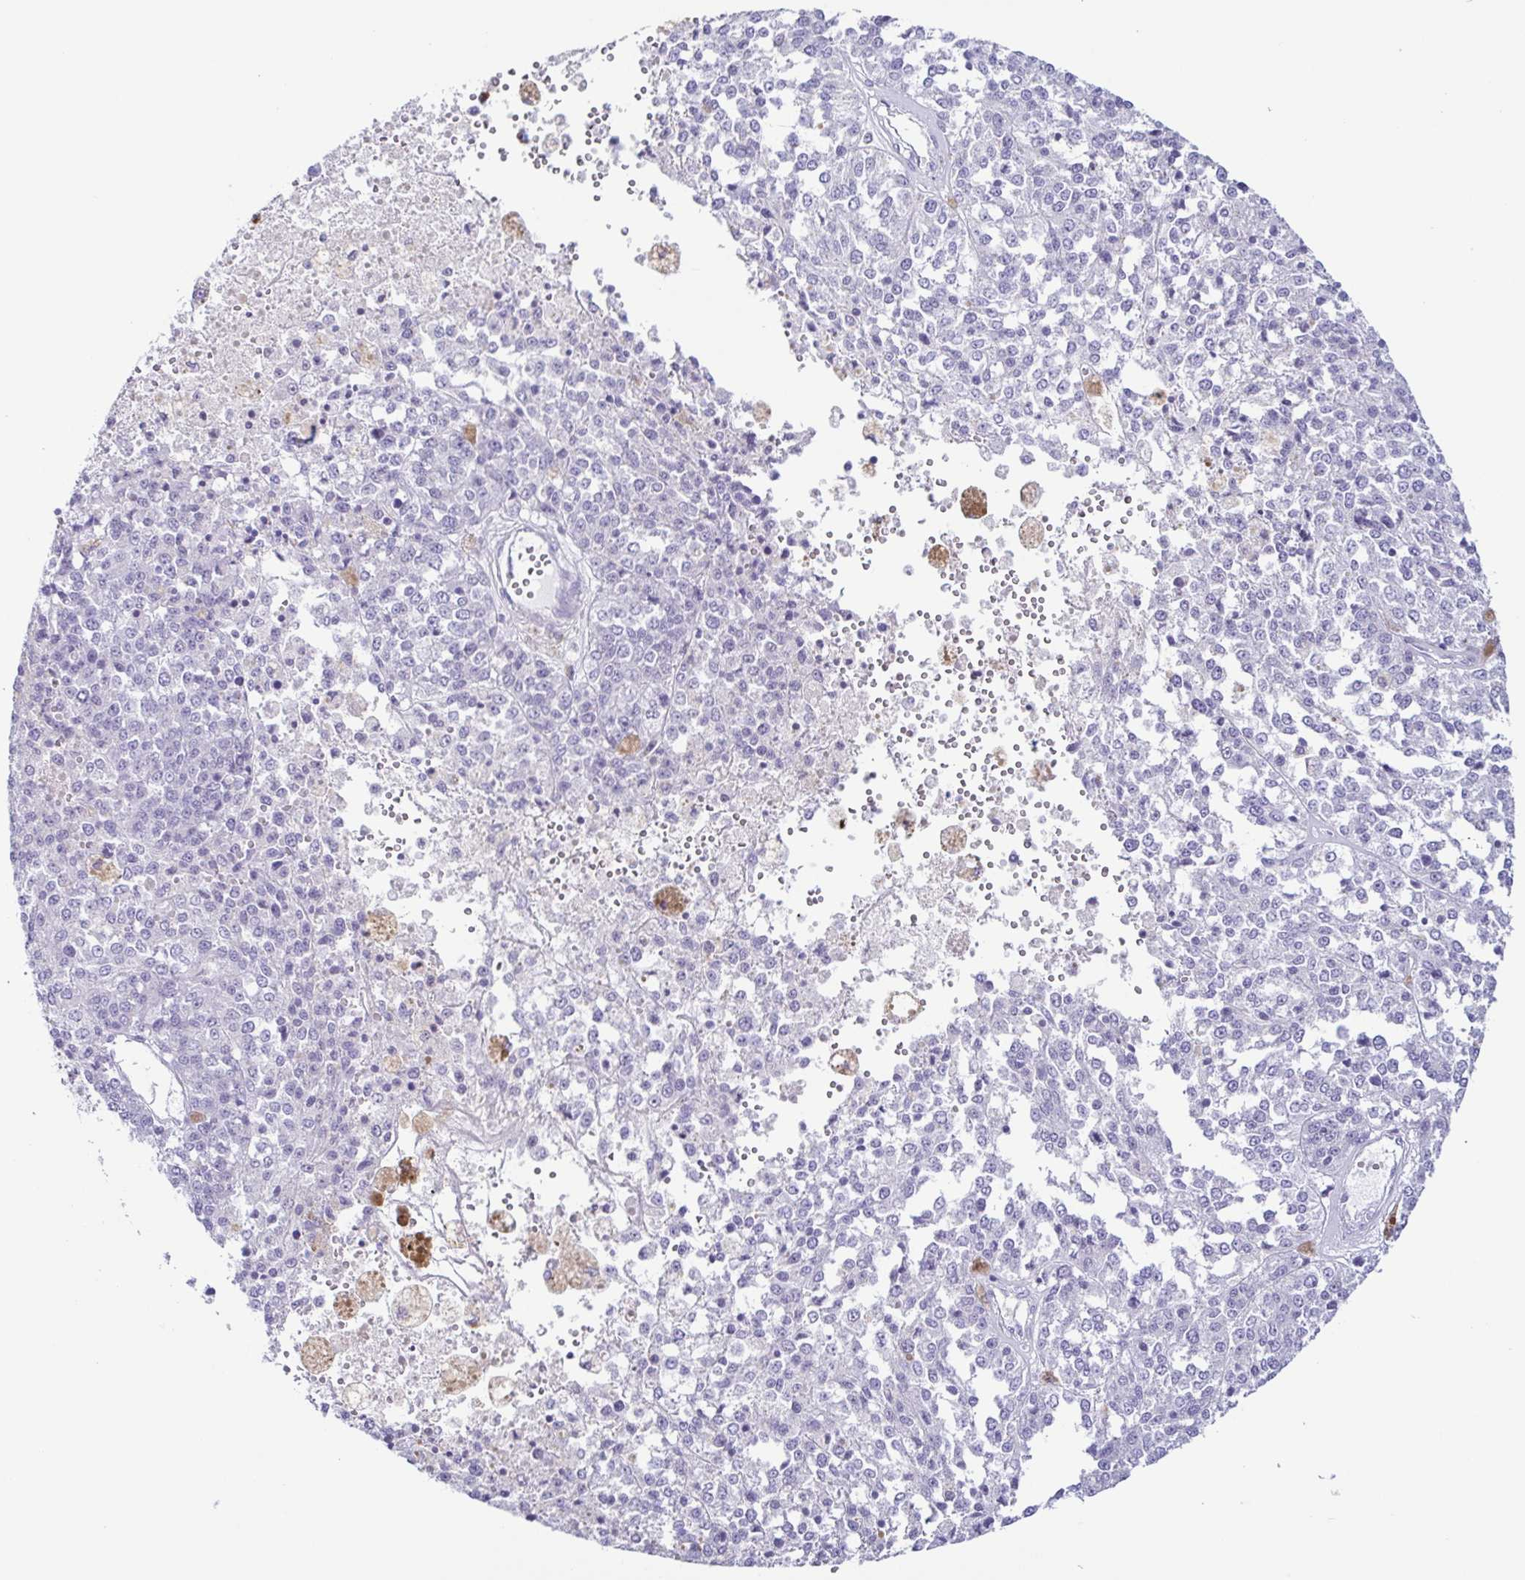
{"staining": {"intensity": "negative", "quantity": "none", "location": "none"}, "tissue": "melanoma", "cell_type": "Tumor cells", "image_type": "cancer", "snomed": [{"axis": "morphology", "description": "Malignant melanoma, Metastatic site"}, {"axis": "topography", "description": "Lymph node"}], "caption": "Tumor cells are negative for protein expression in human malignant melanoma (metastatic site).", "gene": "AZU1", "patient": {"sex": "female", "age": 64}}